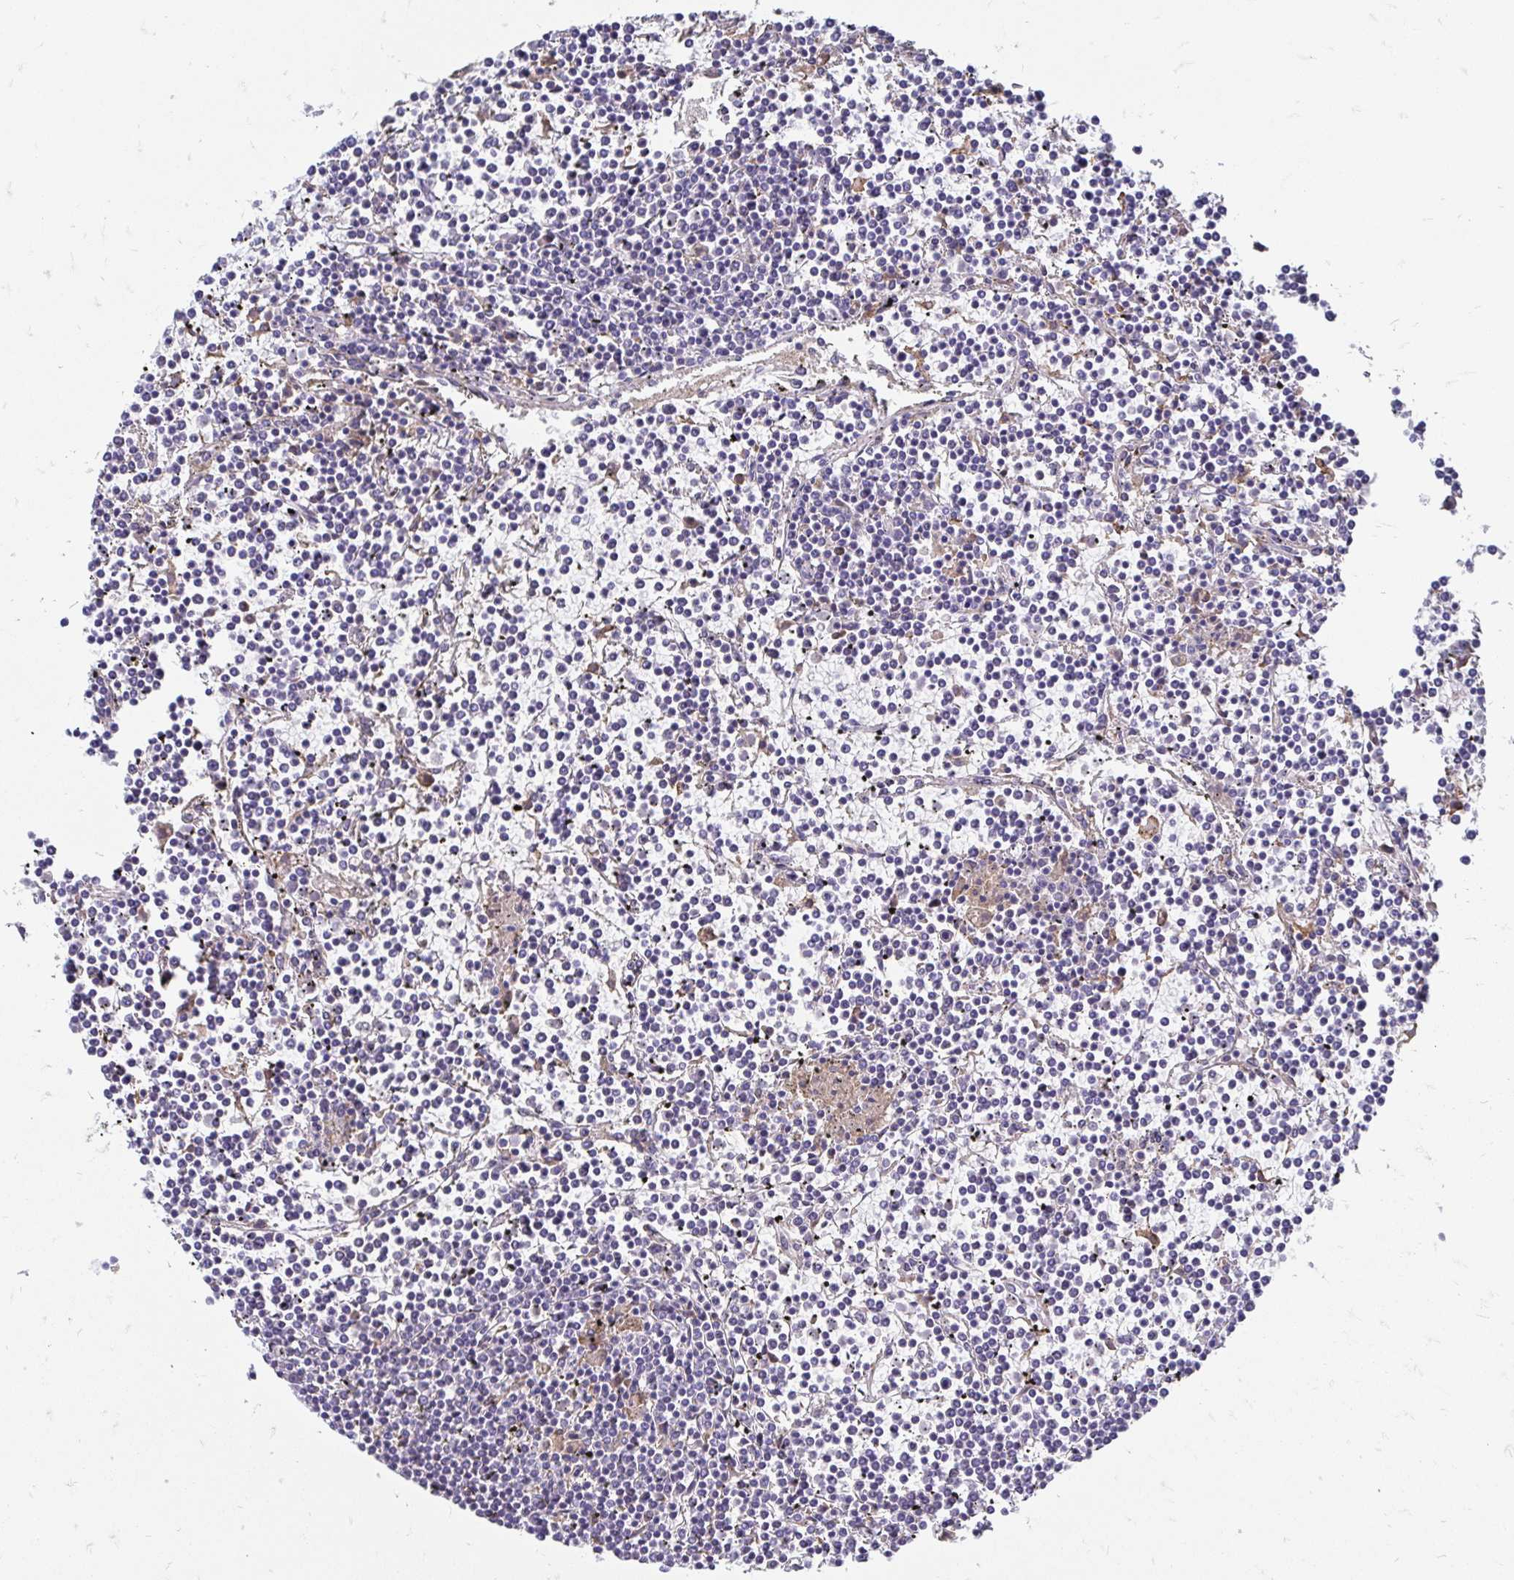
{"staining": {"intensity": "negative", "quantity": "none", "location": "none"}, "tissue": "lymphoma", "cell_type": "Tumor cells", "image_type": "cancer", "snomed": [{"axis": "morphology", "description": "Malignant lymphoma, non-Hodgkin's type, Low grade"}, {"axis": "topography", "description": "Spleen"}], "caption": "This is an immunohistochemistry (IHC) photomicrograph of human lymphoma. There is no expression in tumor cells.", "gene": "CDKL1", "patient": {"sex": "female", "age": 19}}